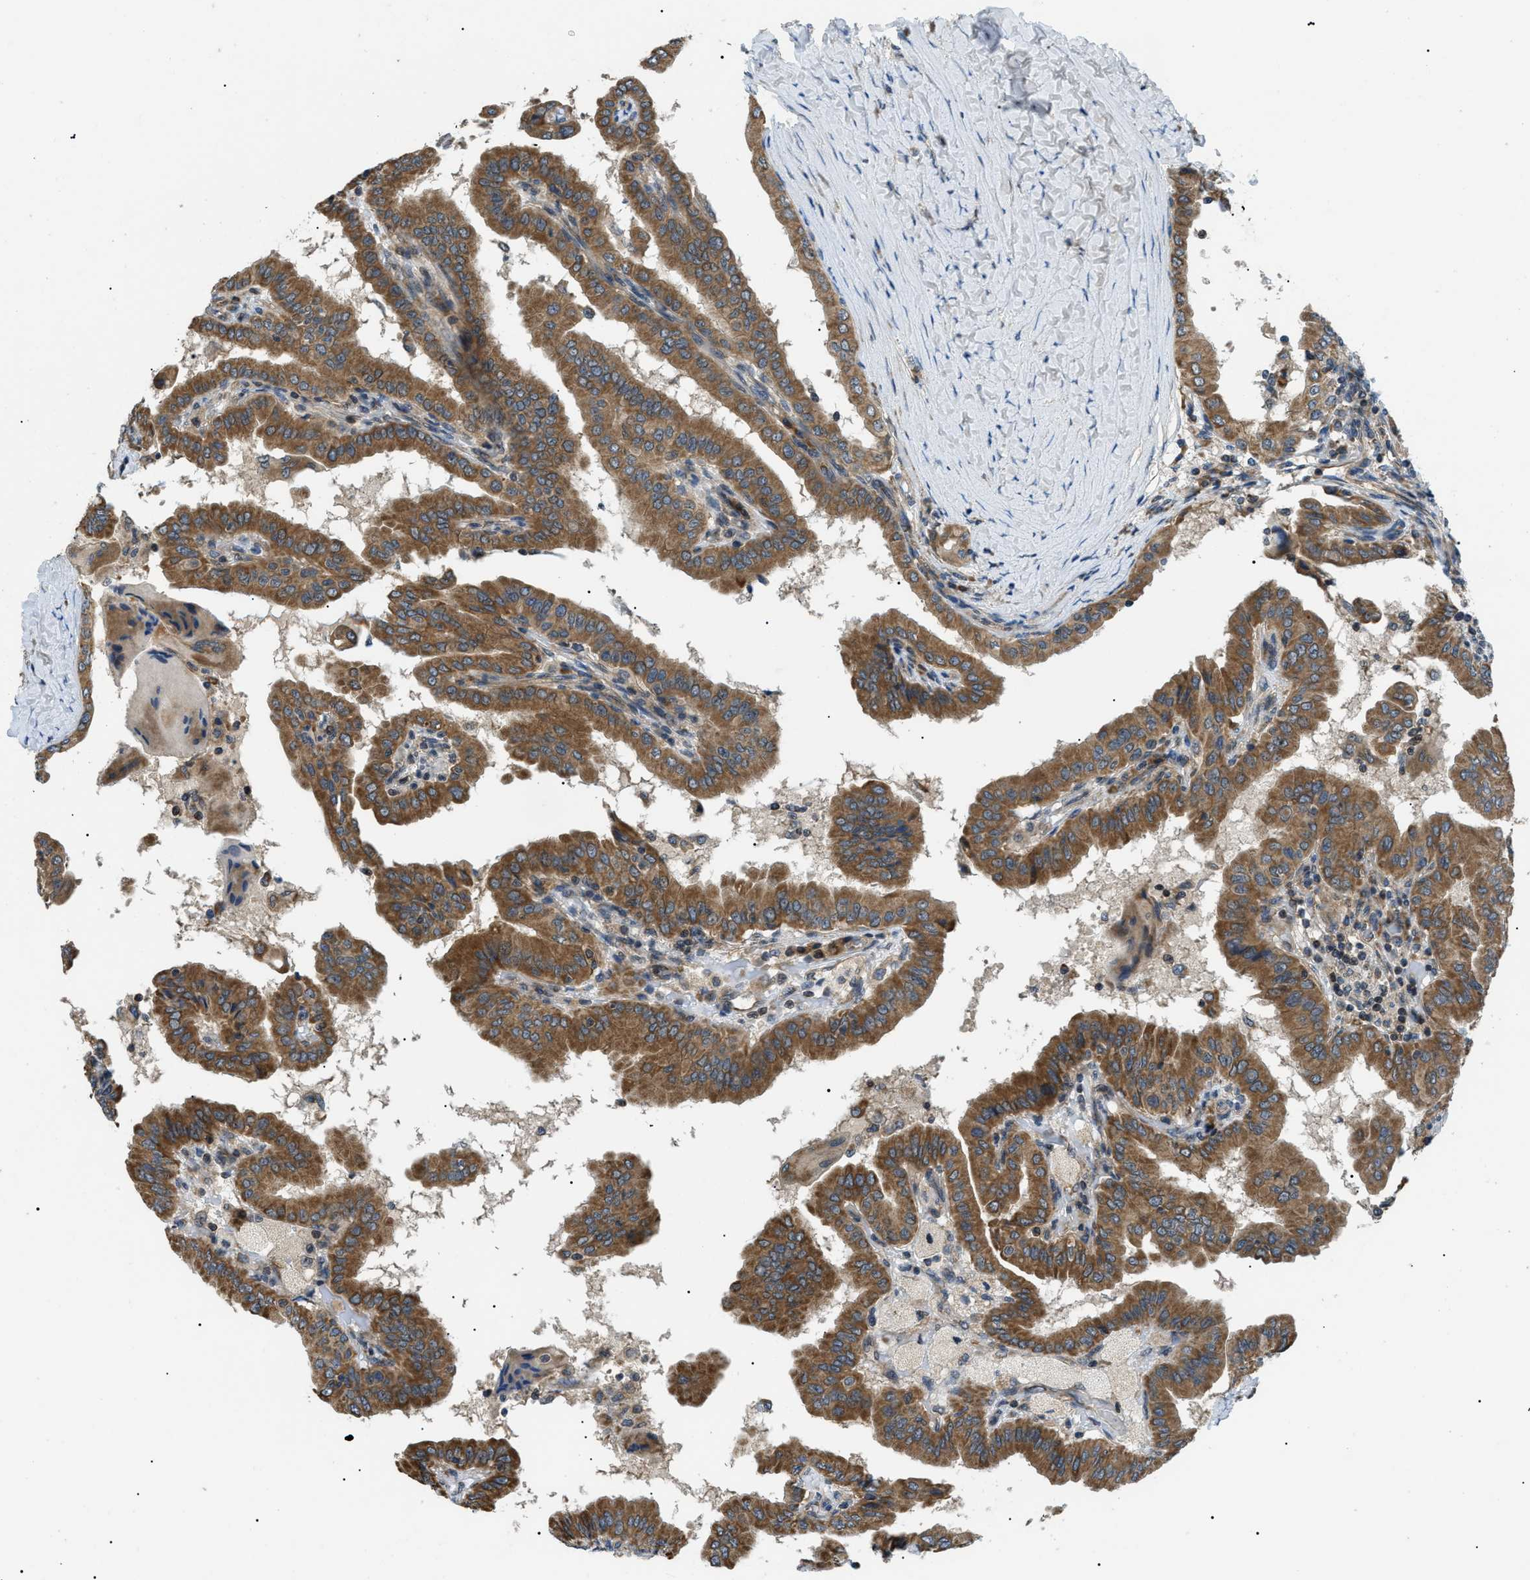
{"staining": {"intensity": "moderate", "quantity": ">75%", "location": "cytoplasmic/membranous"}, "tissue": "thyroid cancer", "cell_type": "Tumor cells", "image_type": "cancer", "snomed": [{"axis": "morphology", "description": "Papillary adenocarcinoma, NOS"}, {"axis": "topography", "description": "Thyroid gland"}], "caption": "A micrograph showing moderate cytoplasmic/membranous expression in about >75% of tumor cells in papillary adenocarcinoma (thyroid), as visualized by brown immunohistochemical staining.", "gene": "SRPK1", "patient": {"sex": "male", "age": 33}}